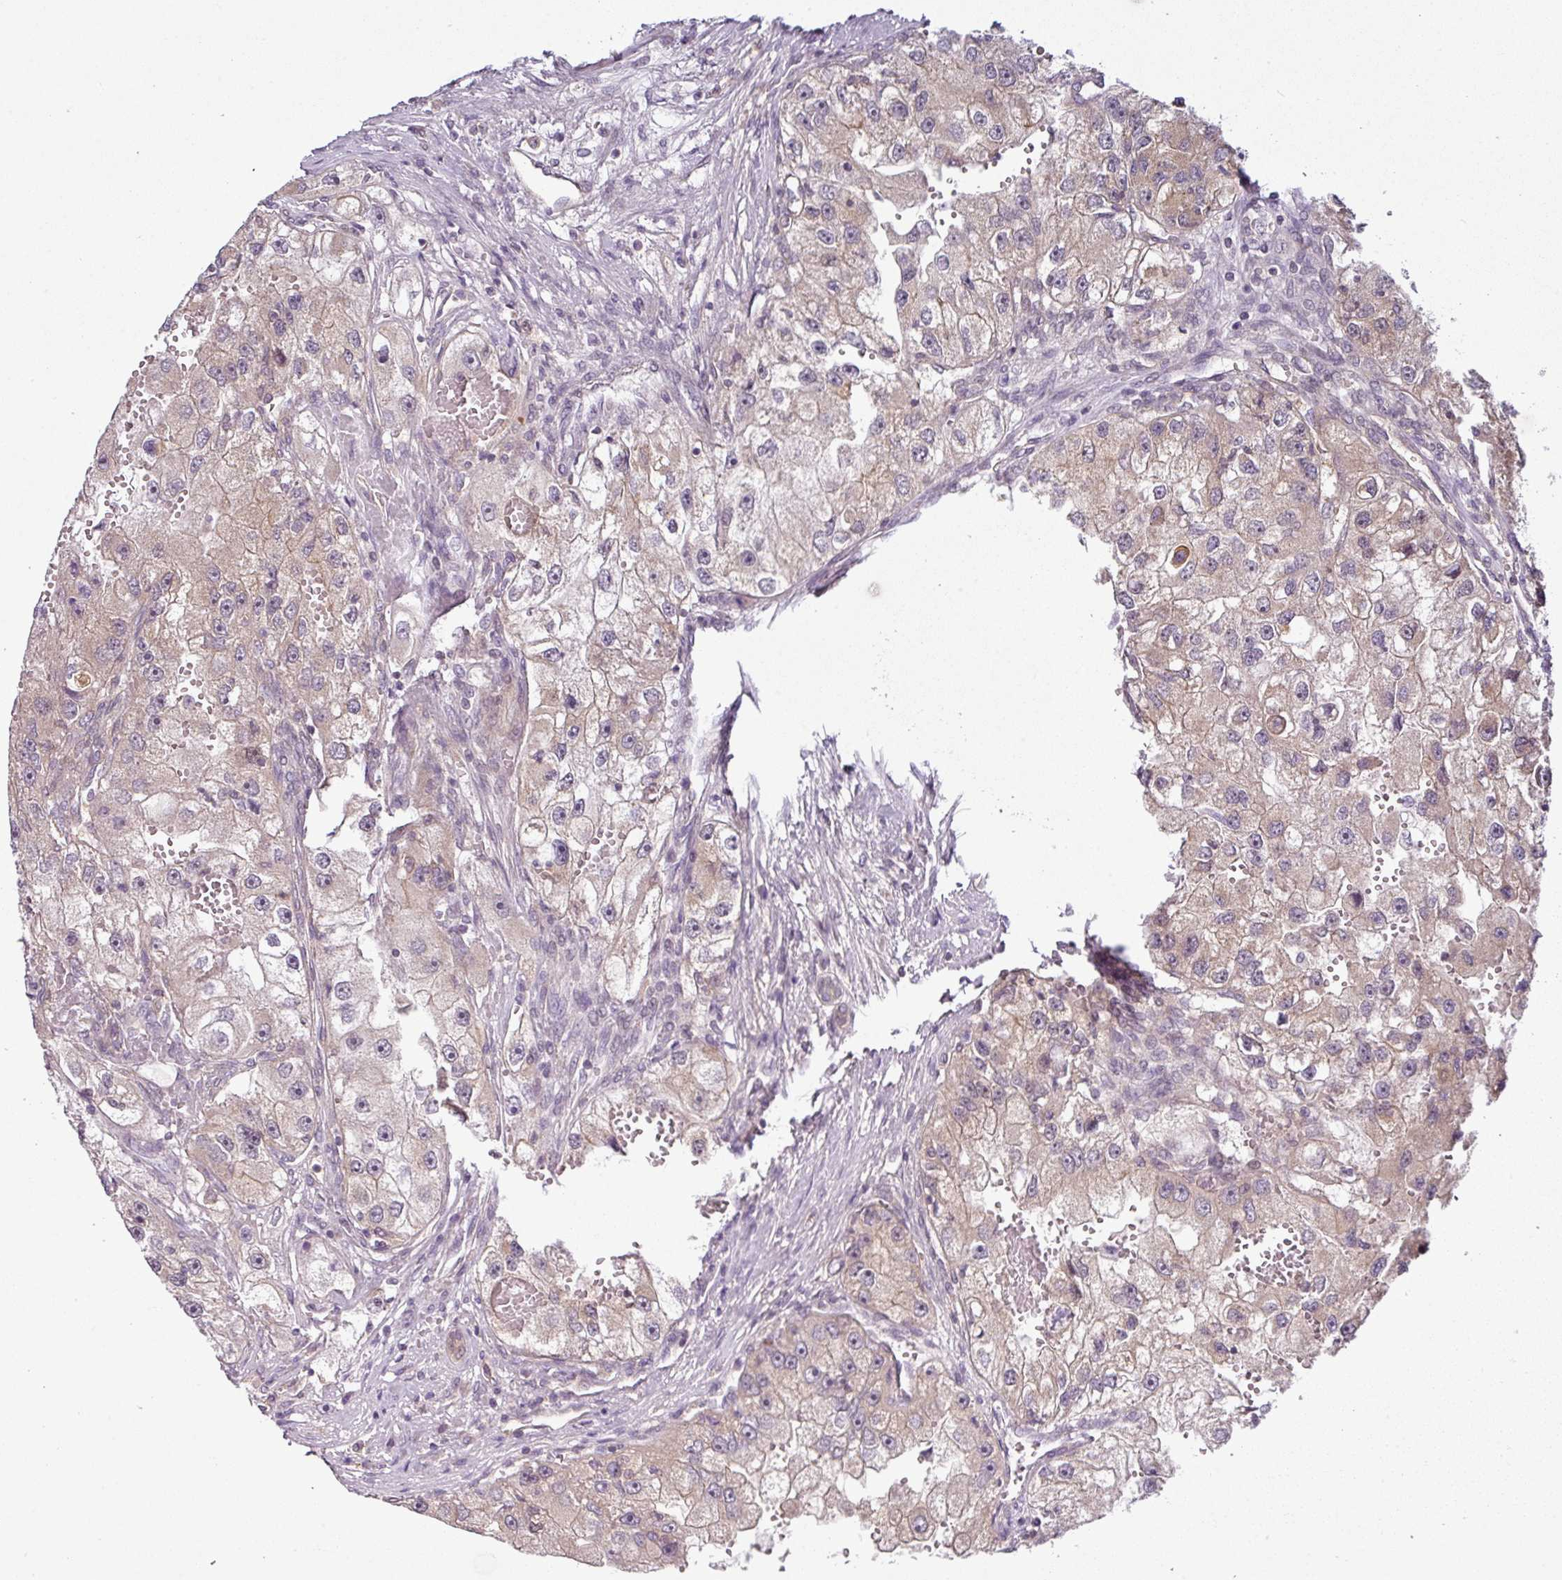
{"staining": {"intensity": "negative", "quantity": "none", "location": "none"}, "tissue": "renal cancer", "cell_type": "Tumor cells", "image_type": "cancer", "snomed": [{"axis": "morphology", "description": "Adenocarcinoma, NOS"}, {"axis": "topography", "description": "Kidney"}], "caption": "A high-resolution micrograph shows IHC staining of renal cancer, which reveals no significant staining in tumor cells. (Immunohistochemistry (ihc), brightfield microscopy, high magnification).", "gene": "DERPC", "patient": {"sex": "male", "age": 63}}